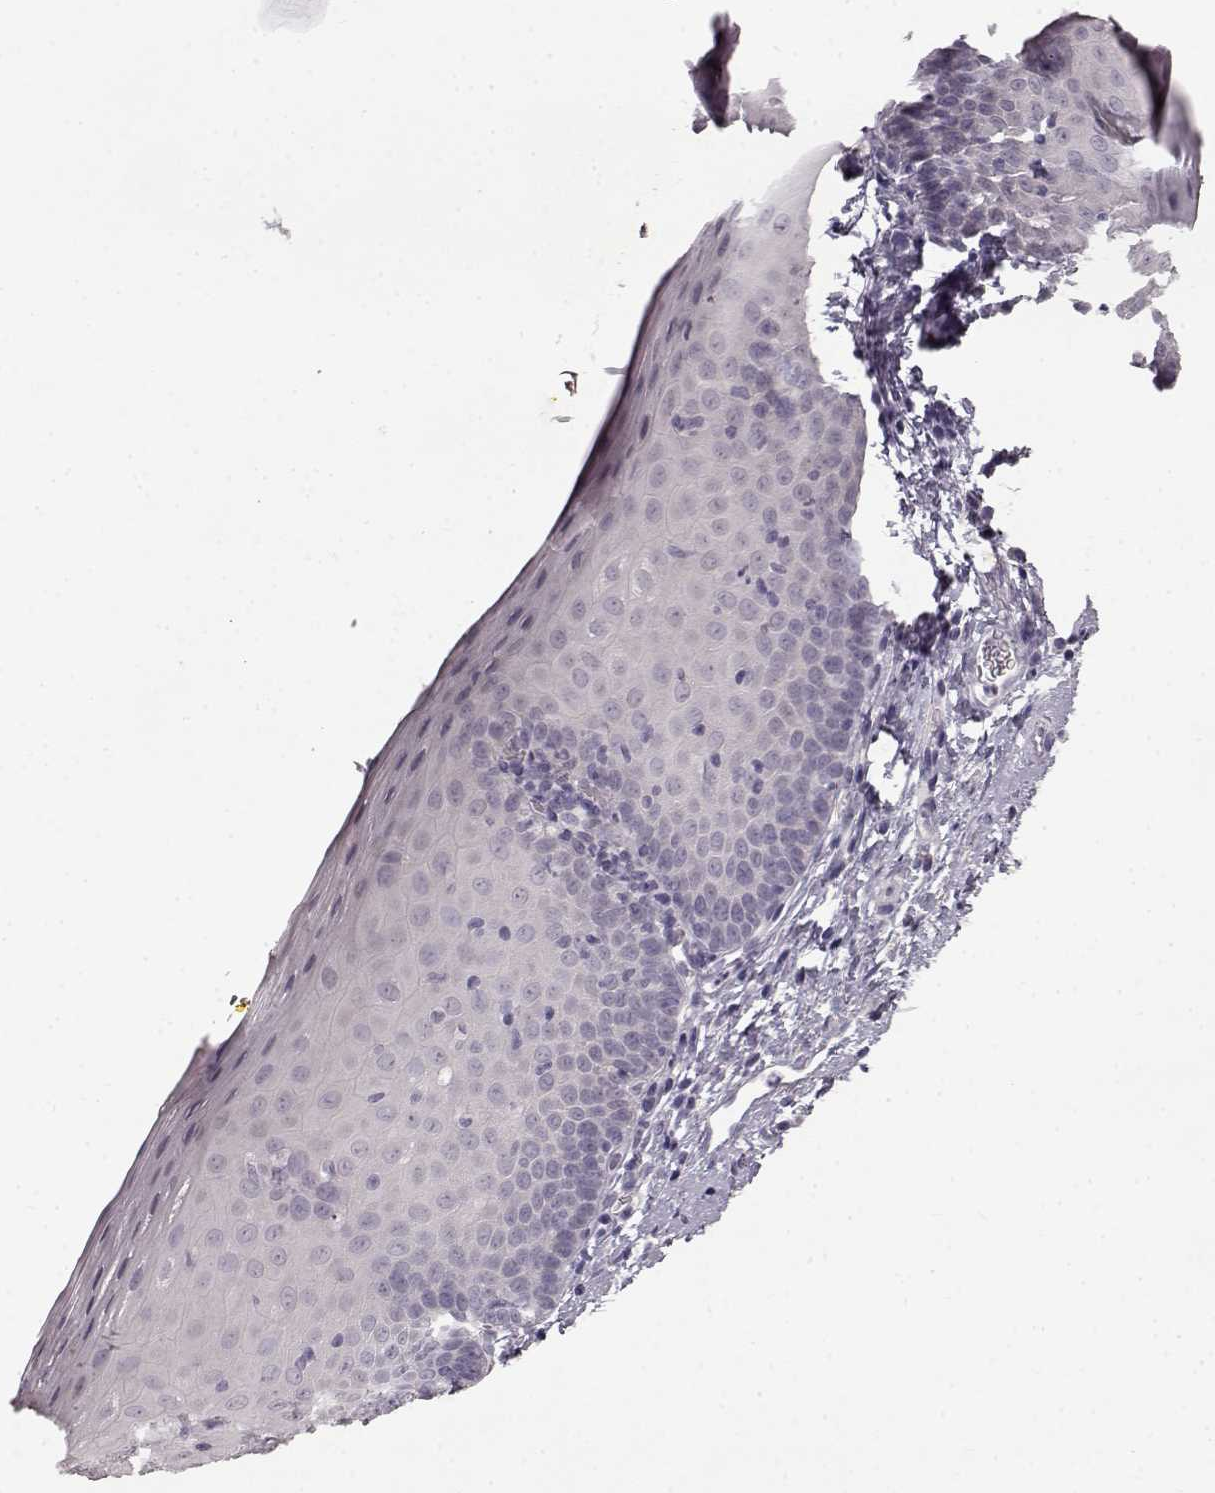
{"staining": {"intensity": "negative", "quantity": "none", "location": "none"}, "tissue": "esophagus", "cell_type": "Squamous epithelial cells", "image_type": "normal", "snomed": [{"axis": "morphology", "description": "Normal tissue, NOS"}, {"axis": "topography", "description": "Esophagus"}], "caption": "Squamous epithelial cells show no significant expression in benign esophagus. (Immunohistochemistry, brightfield microscopy, high magnification).", "gene": "SPAG17", "patient": {"sex": "female", "age": 64}}